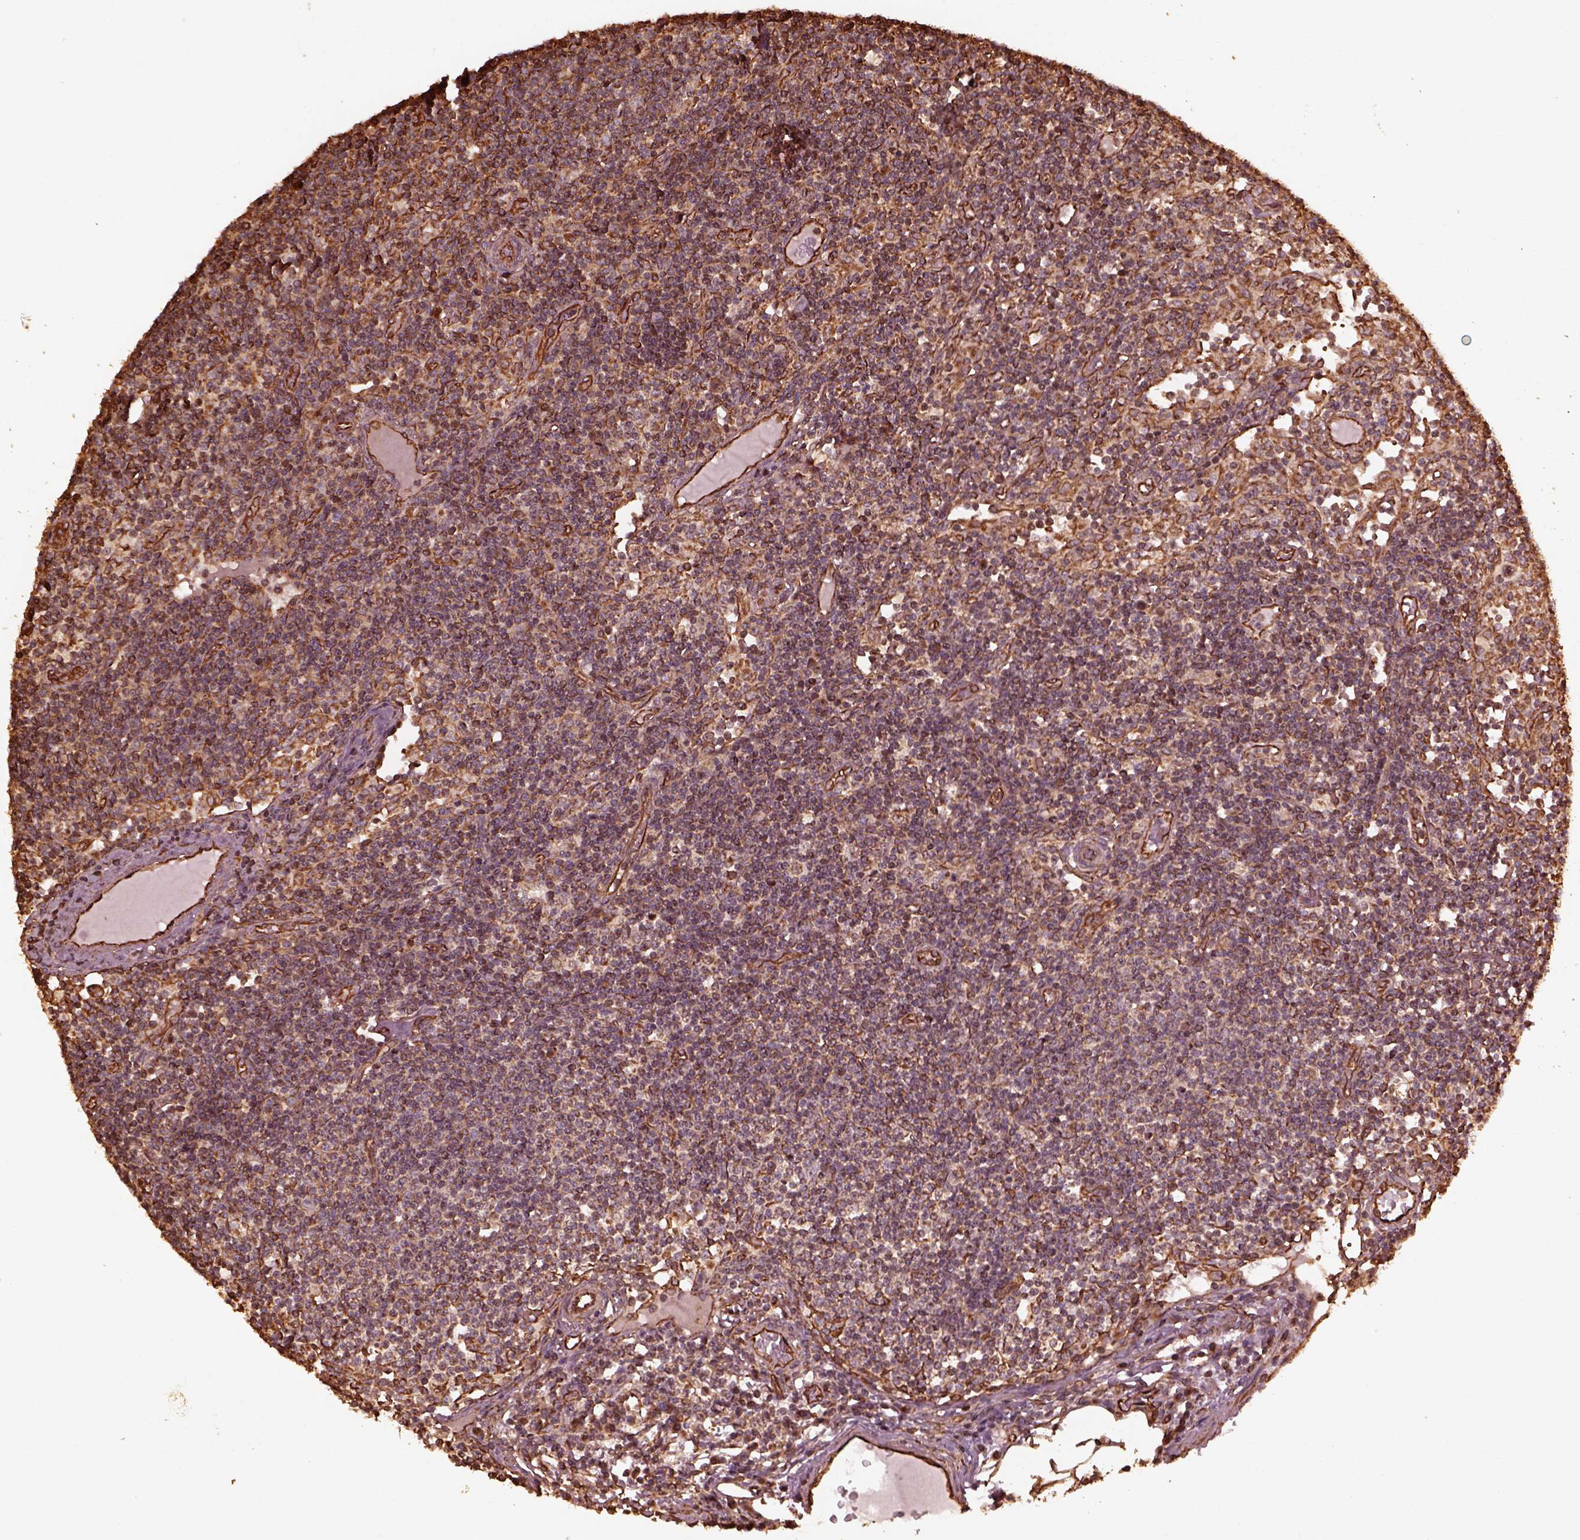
{"staining": {"intensity": "moderate", "quantity": "25%-75%", "location": "cytoplasmic/membranous"}, "tissue": "lymph node", "cell_type": "Non-germinal center cells", "image_type": "normal", "snomed": [{"axis": "morphology", "description": "Normal tissue, NOS"}, {"axis": "topography", "description": "Lymph node"}], "caption": "Approximately 25%-75% of non-germinal center cells in normal lymph node display moderate cytoplasmic/membranous protein staining as visualized by brown immunohistochemical staining.", "gene": "GTPBP1", "patient": {"sex": "female", "age": 72}}